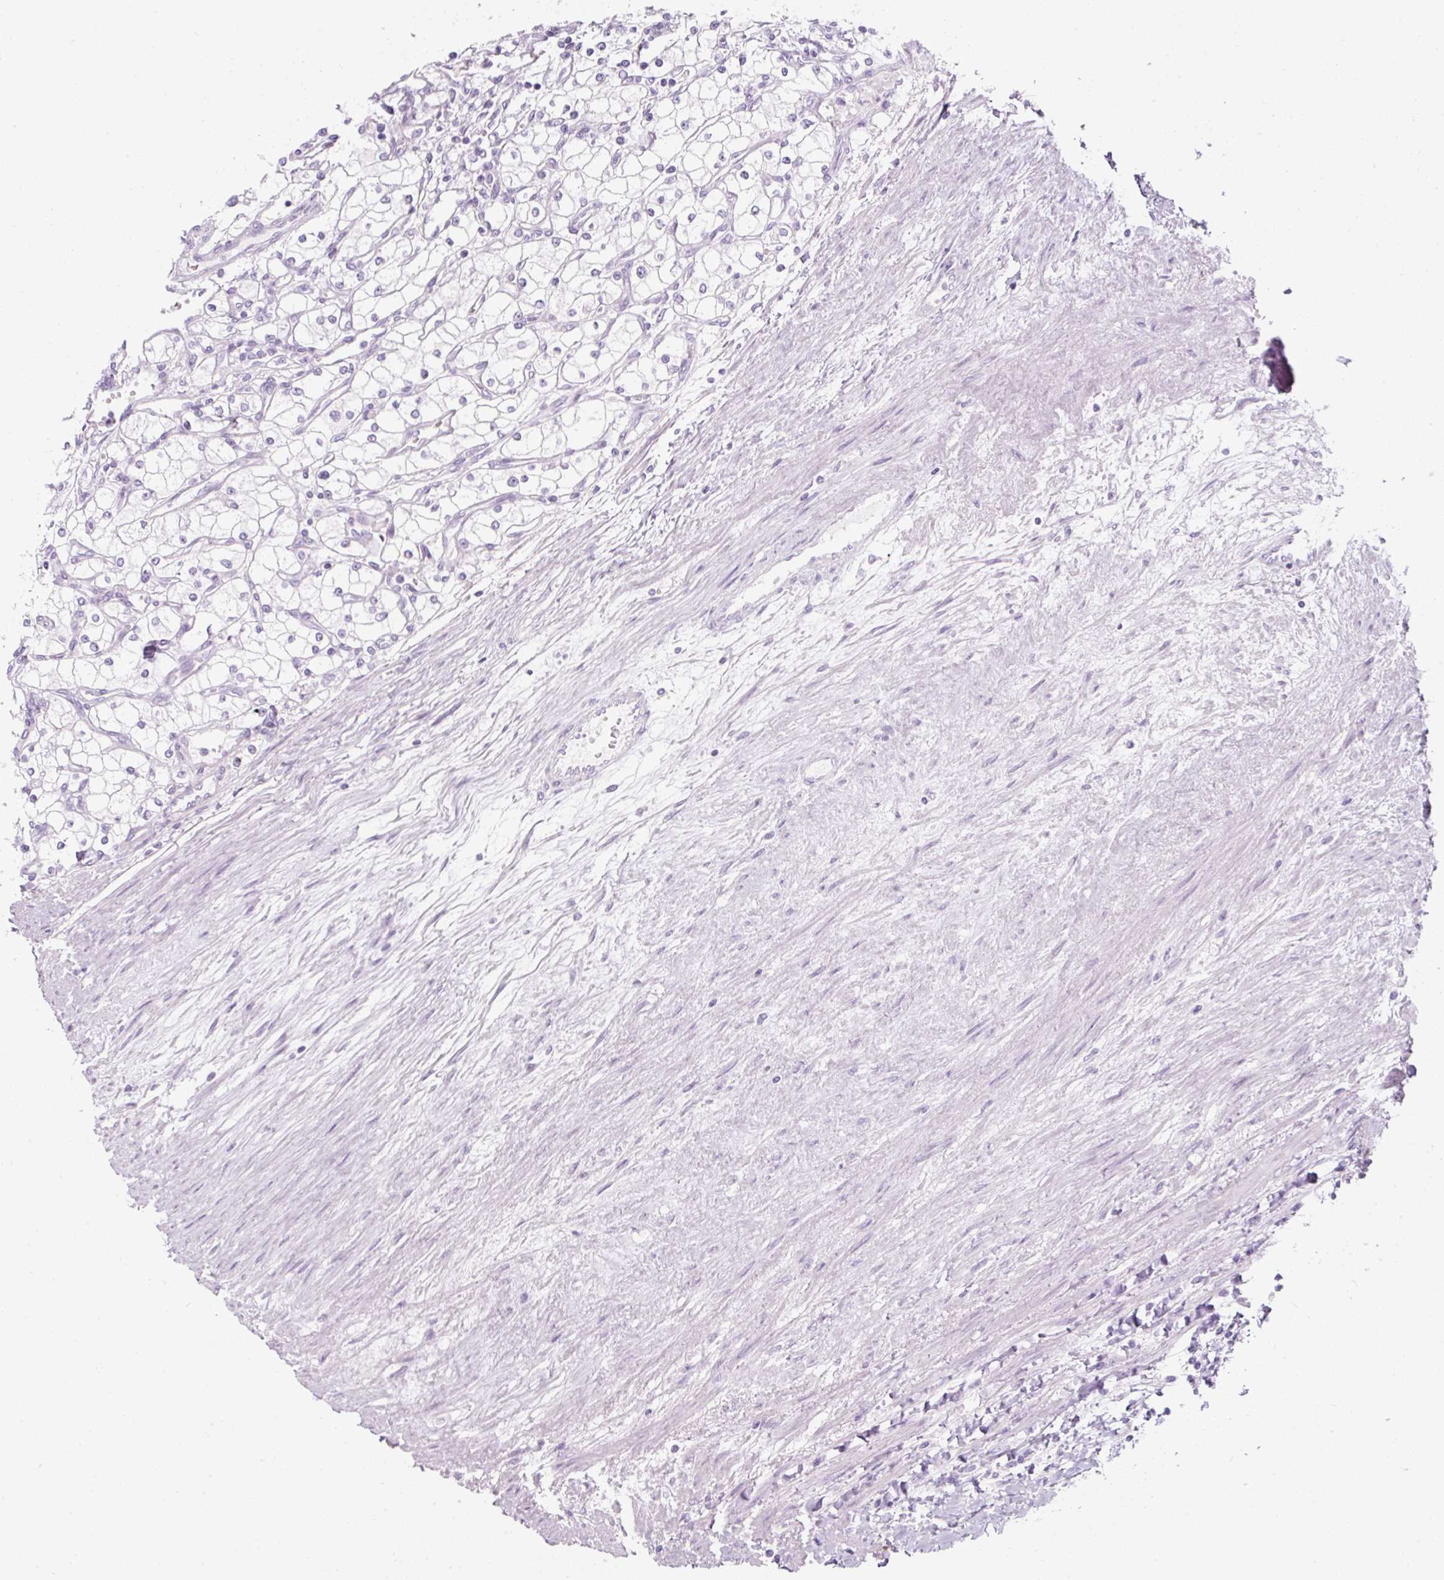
{"staining": {"intensity": "negative", "quantity": "none", "location": "none"}, "tissue": "renal cancer", "cell_type": "Tumor cells", "image_type": "cancer", "snomed": [{"axis": "morphology", "description": "Adenocarcinoma, NOS"}, {"axis": "topography", "description": "Kidney"}], "caption": "Tumor cells show no significant positivity in adenocarcinoma (renal).", "gene": "PF4V1", "patient": {"sex": "male", "age": 80}}